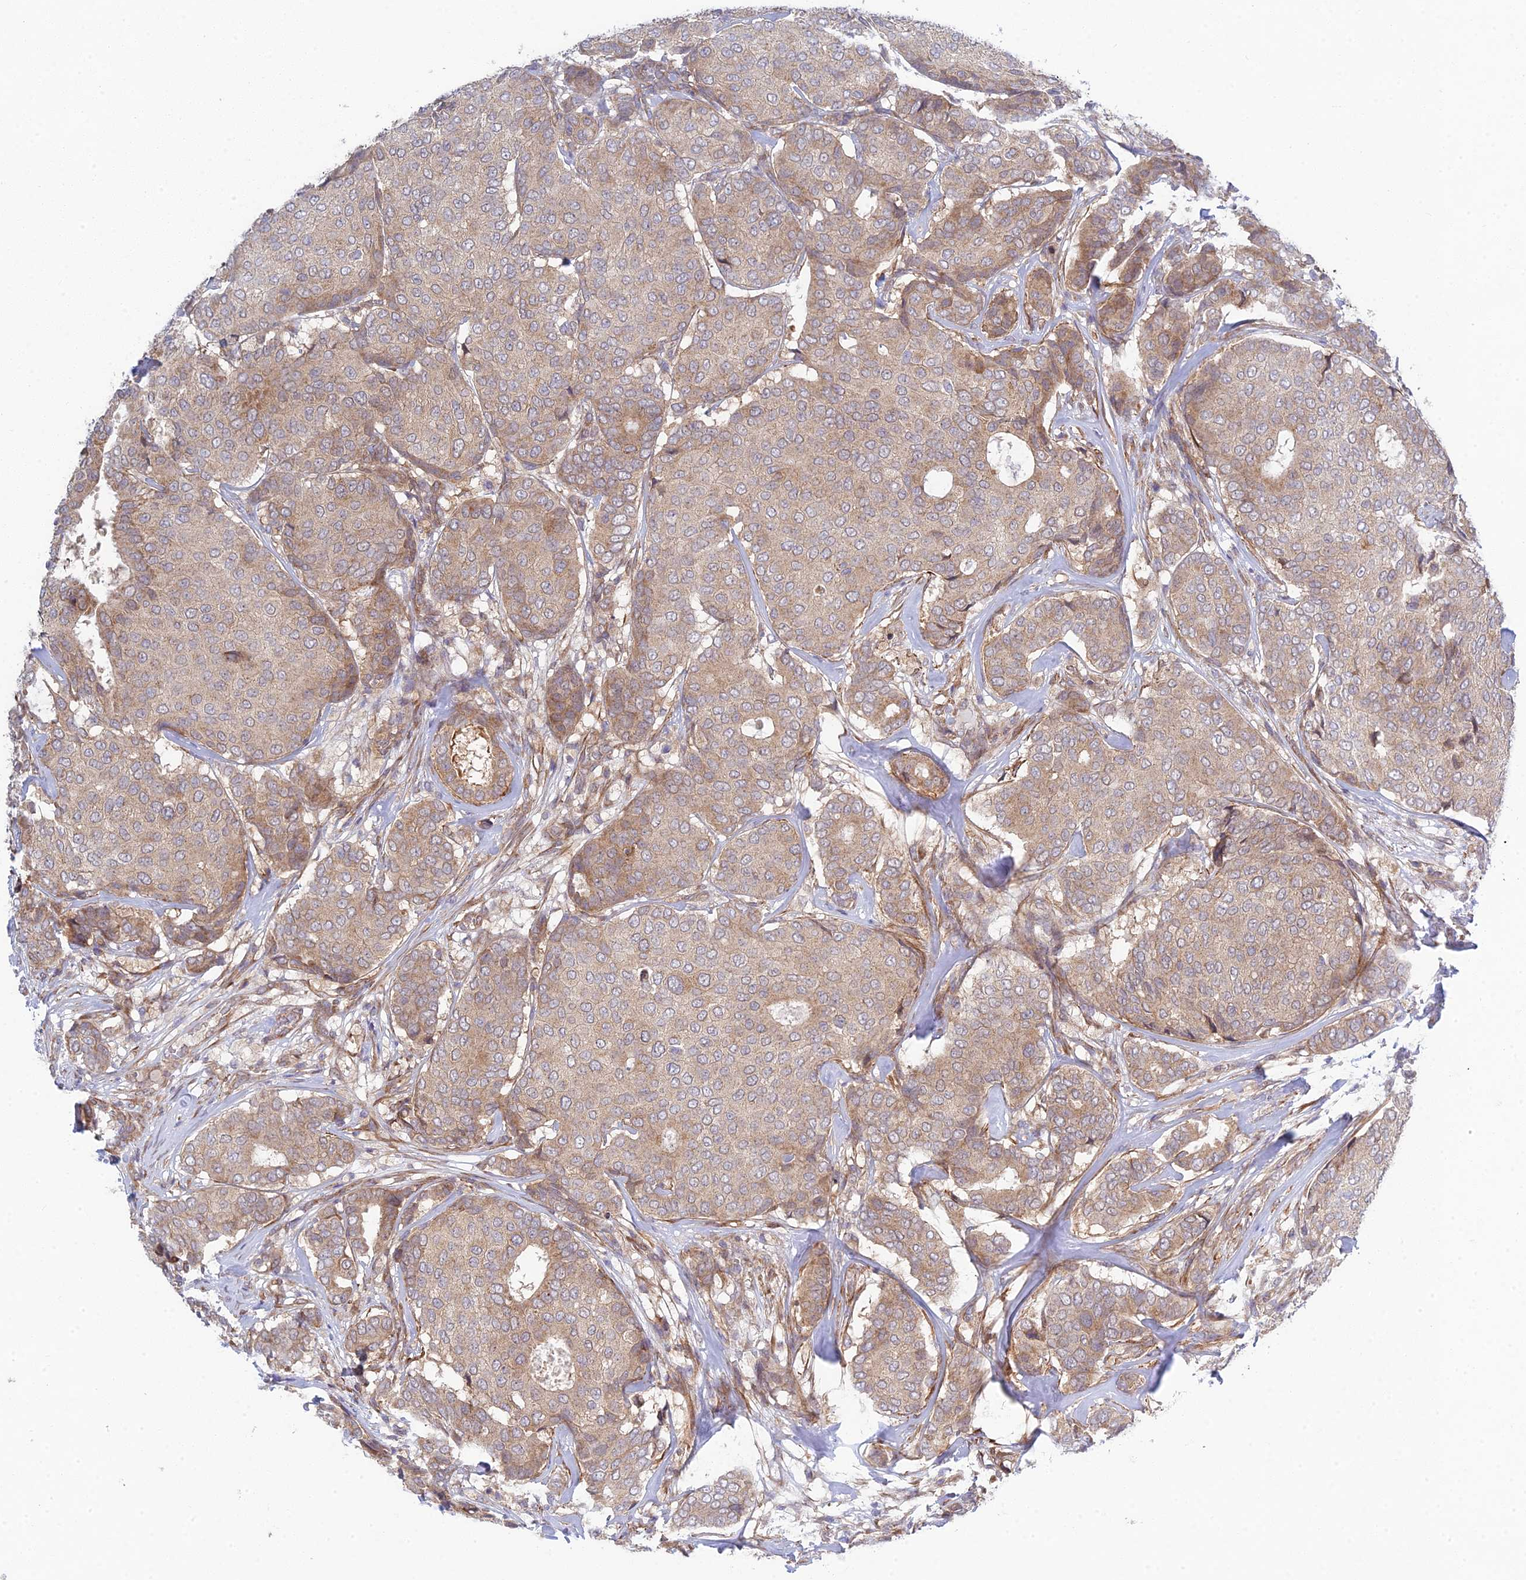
{"staining": {"intensity": "weak", "quantity": ">75%", "location": "cytoplasmic/membranous"}, "tissue": "breast cancer", "cell_type": "Tumor cells", "image_type": "cancer", "snomed": [{"axis": "morphology", "description": "Duct carcinoma"}, {"axis": "topography", "description": "Breast"}], "caption": "This photomicrograph reveals immunohistochemistry (IHC) staining of breast cancer (infiltrating ductal carcinoma), with low weak cytoplasmic/membranous expression in about >75% of tumor cells.", "gene": "INCA1", "patient": {"sex": "female", "age": 75}}